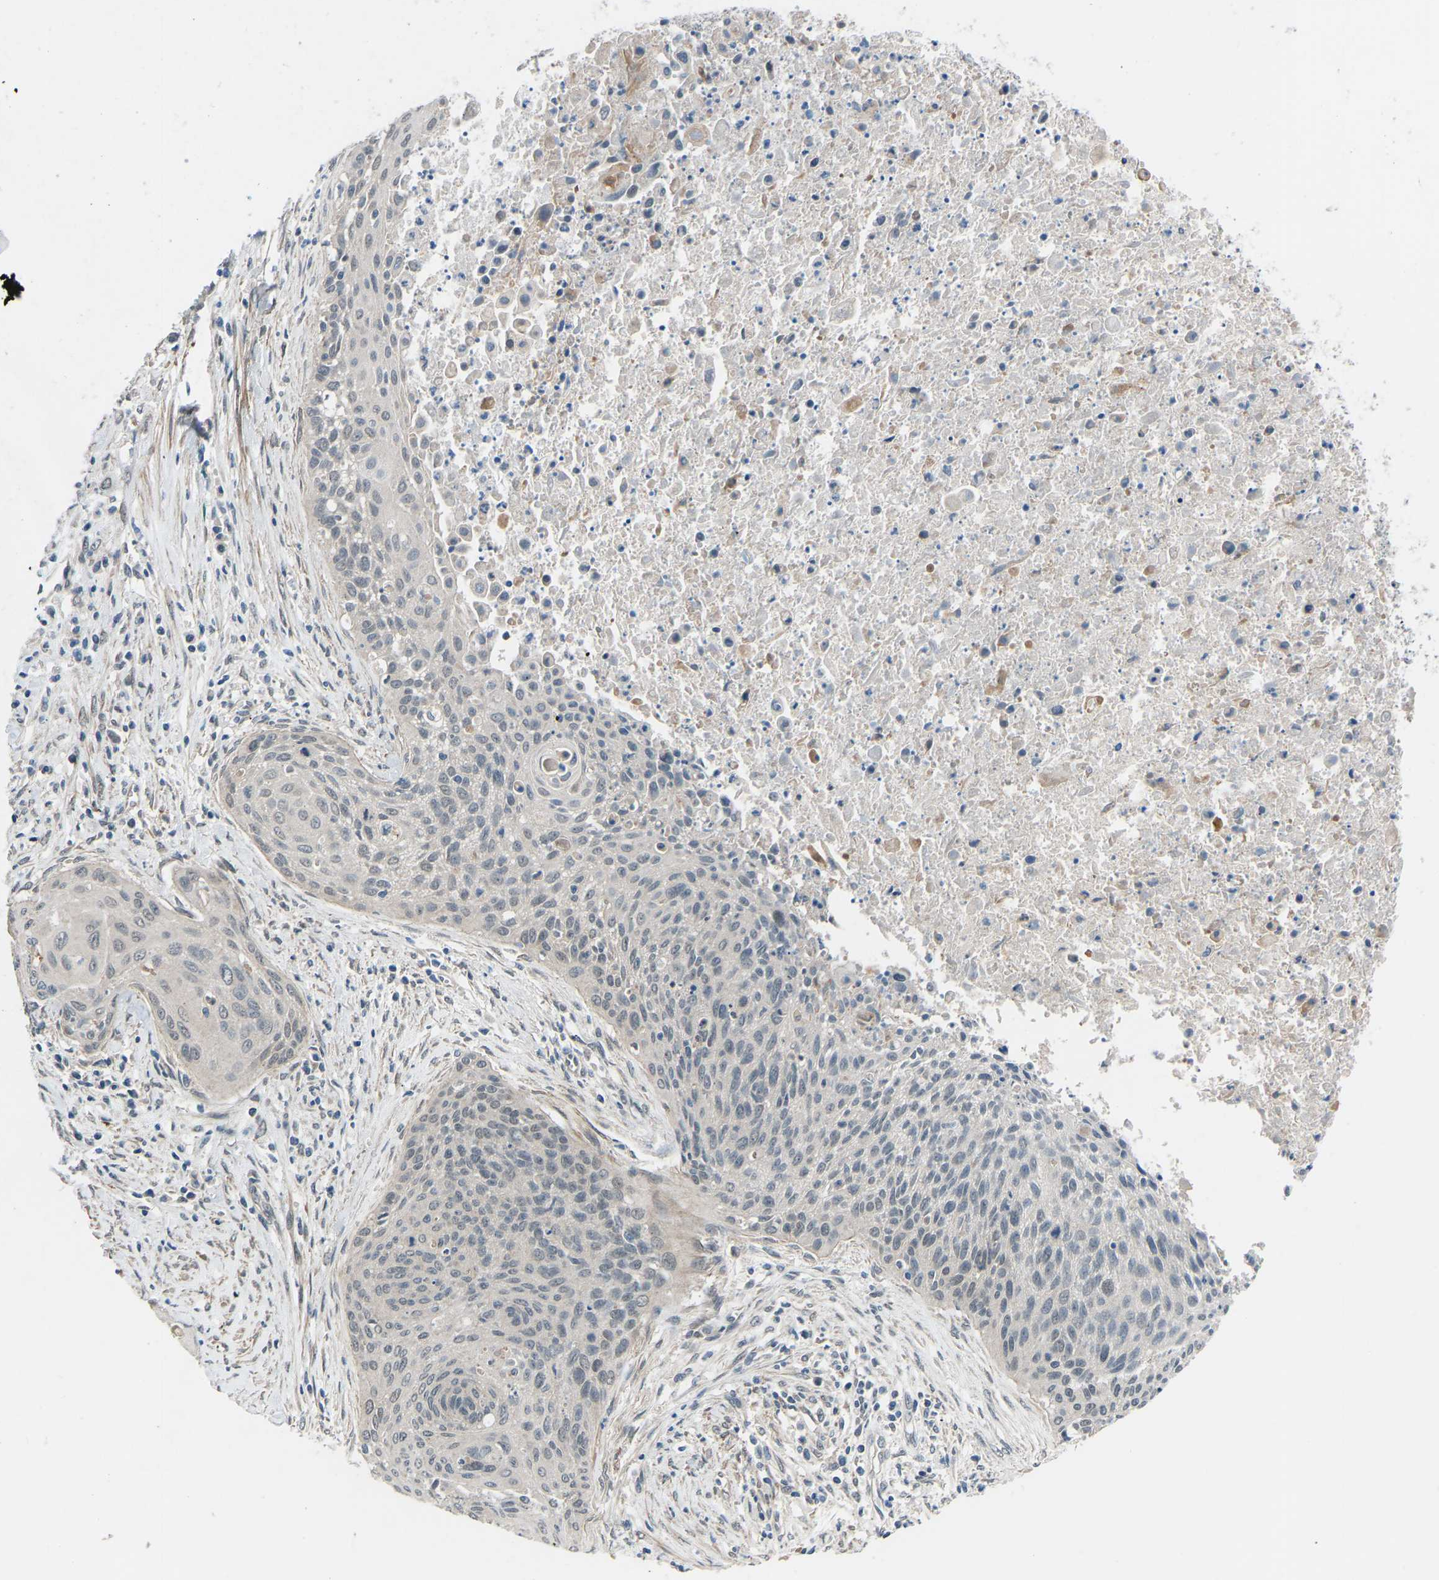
{"staining": {"intensity": "negative", "quantity": "none", "location": "none"}, "tissue": "cervical cancer", "cell_type": "Tumor cells", "image_type": "cancer", "snomed": [{"axis": "morphology", "description": "Squamous cell carcinoma, NOS"}, {"axis": "topography", "description": "Cervix"}], "caption": "Cervical cancer (squamous cell carcinoma) was stained to show a protein in brown. There is no significant positivity in tumor cells. (Stains: DAB (3,3'-diaminobenzidine) immunohistochemistry (IHC) with hematoxylin counter stain, Microscopy: brightfield microscopy at high magnification).", "gene": "CDK2AP1", "patient": {"sex": "female", "age": 55}}